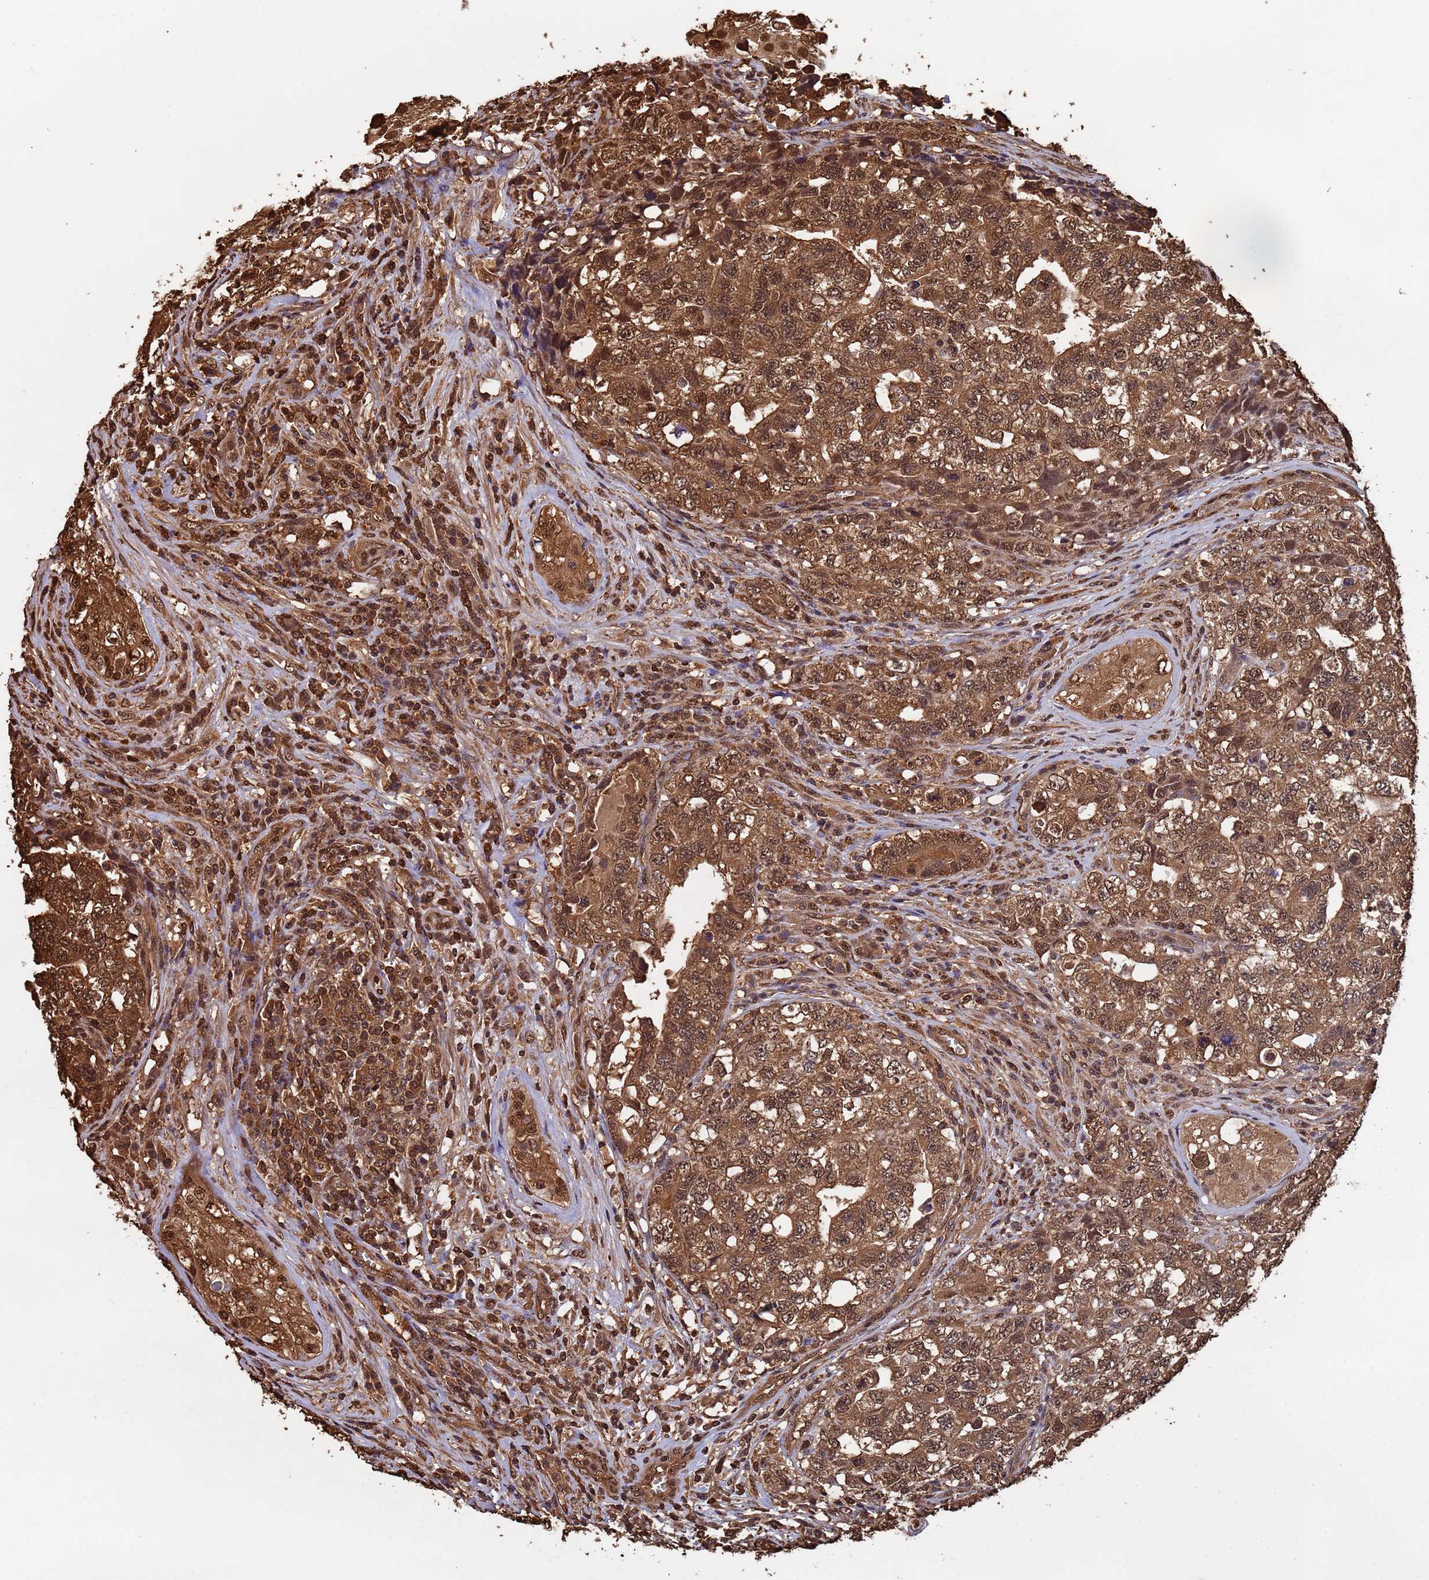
{"staining": {"intensity": "moderate", "quantity": ">75%", "location": "cytoplasmic/membranous,nuclear"}, "tissue": "testis cancer", "cell_type": "Tumor cells", "image_type": "cancer", "snomed": [{"axis": "morphology", "description": "Carcinoma, Embryonal, NOS"}, {"axis": "topography", "description": "Testis"}], "caption": "Human testis cancer (embryonal carcinoma) stained for a protein (brown) exhibits moderate cytoplasmic/membranous and nuclear positive expression in approximately >75% of tumor cells.", "gene": "SUMO4", "patient": {"sex": "male", "age": 31}}